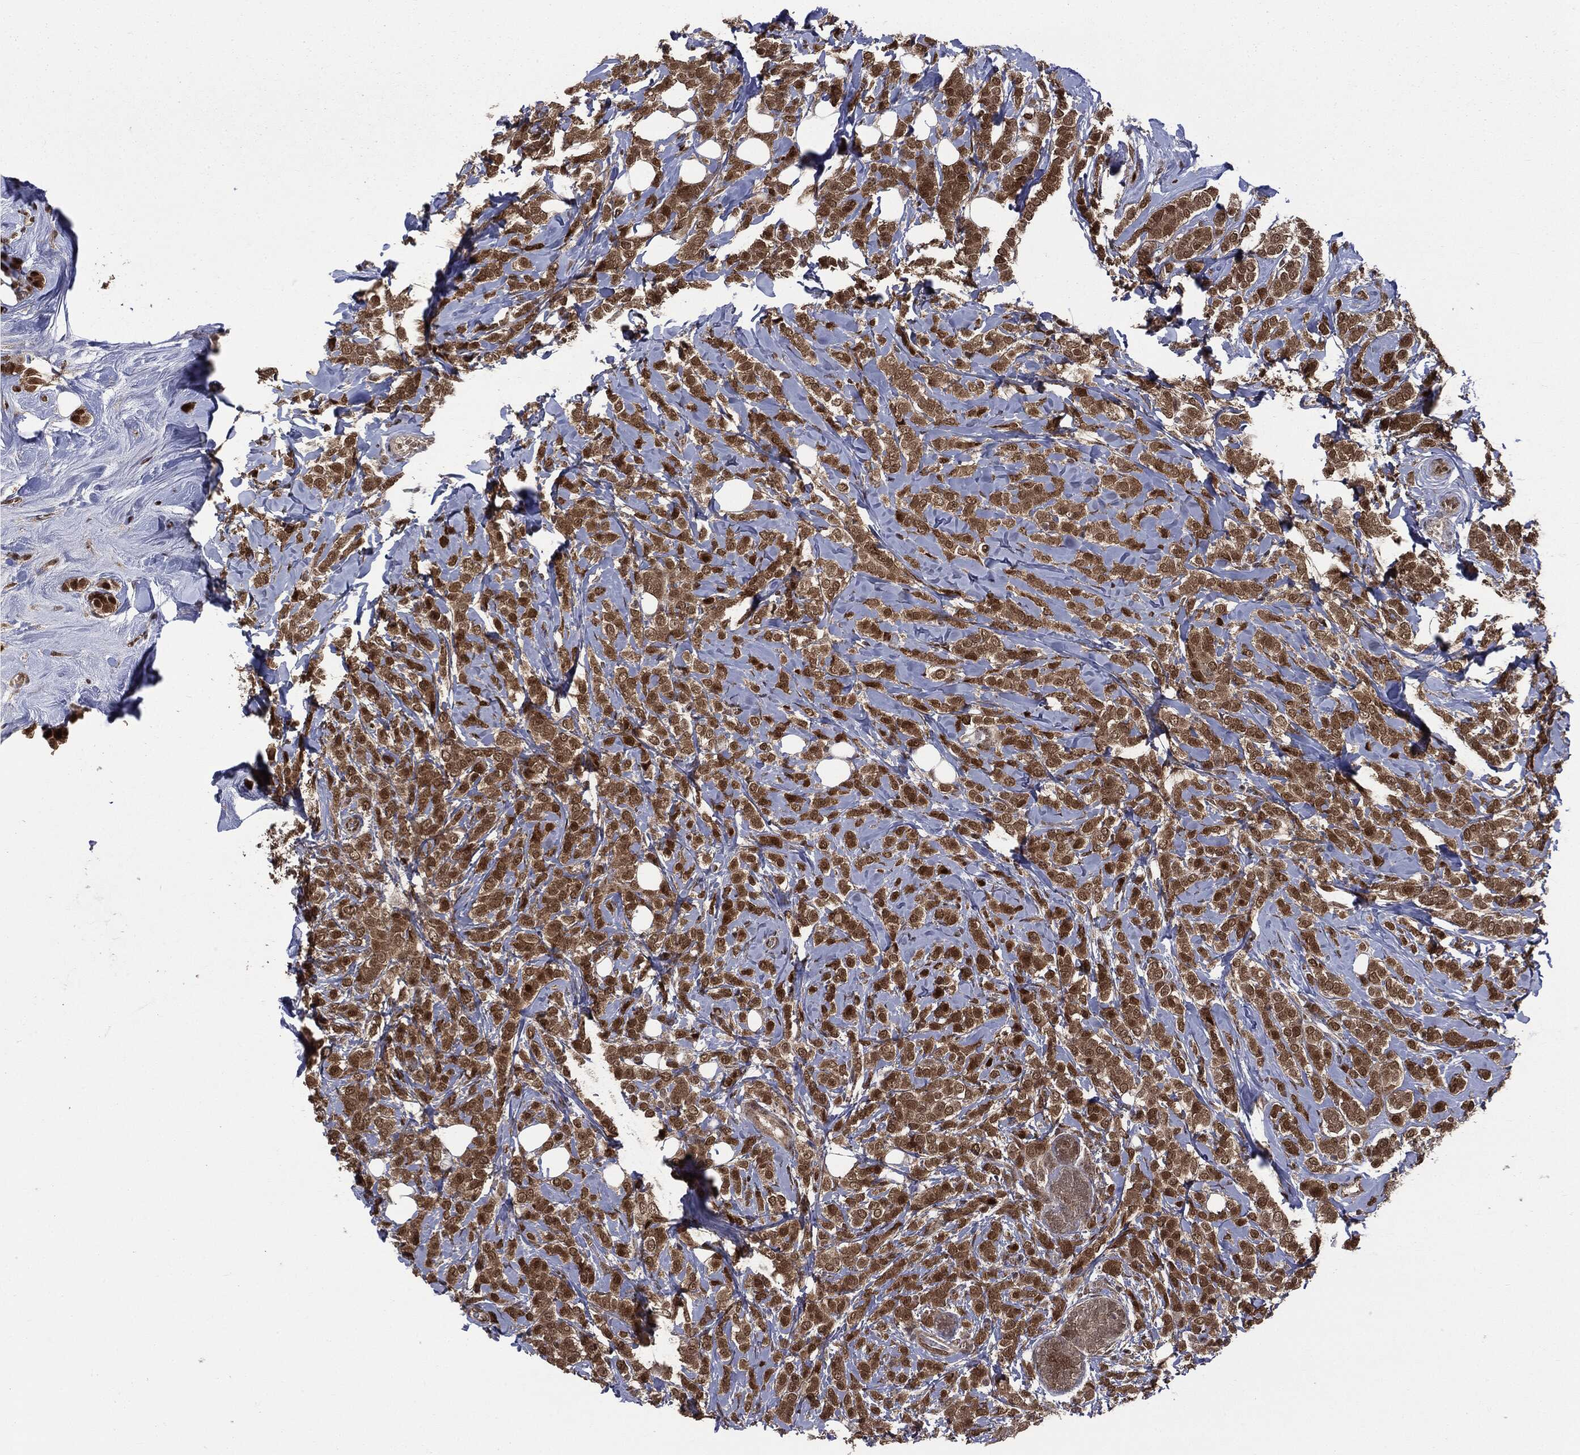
{"staining": {"intensity": "moderate", "quantity": ">75%", "location": "cytoplasmic/membranous,nuclear"}, "tissue": "breast cancer", "cell_type": "Tumor cells", "image_type": "cancer", "snomed": [{"axis": "morphology", "description": "Lobular carcinoma"}, {"axis": "topography", "description": "Breast"}], "caption": "Moderate cytoplasmic/membranous and nuclear protein expression is appreciated in about >75% of tumor cells in breast cancer.", "gene": "PTPA", "patient": {"sex": "female", "age": 49}}